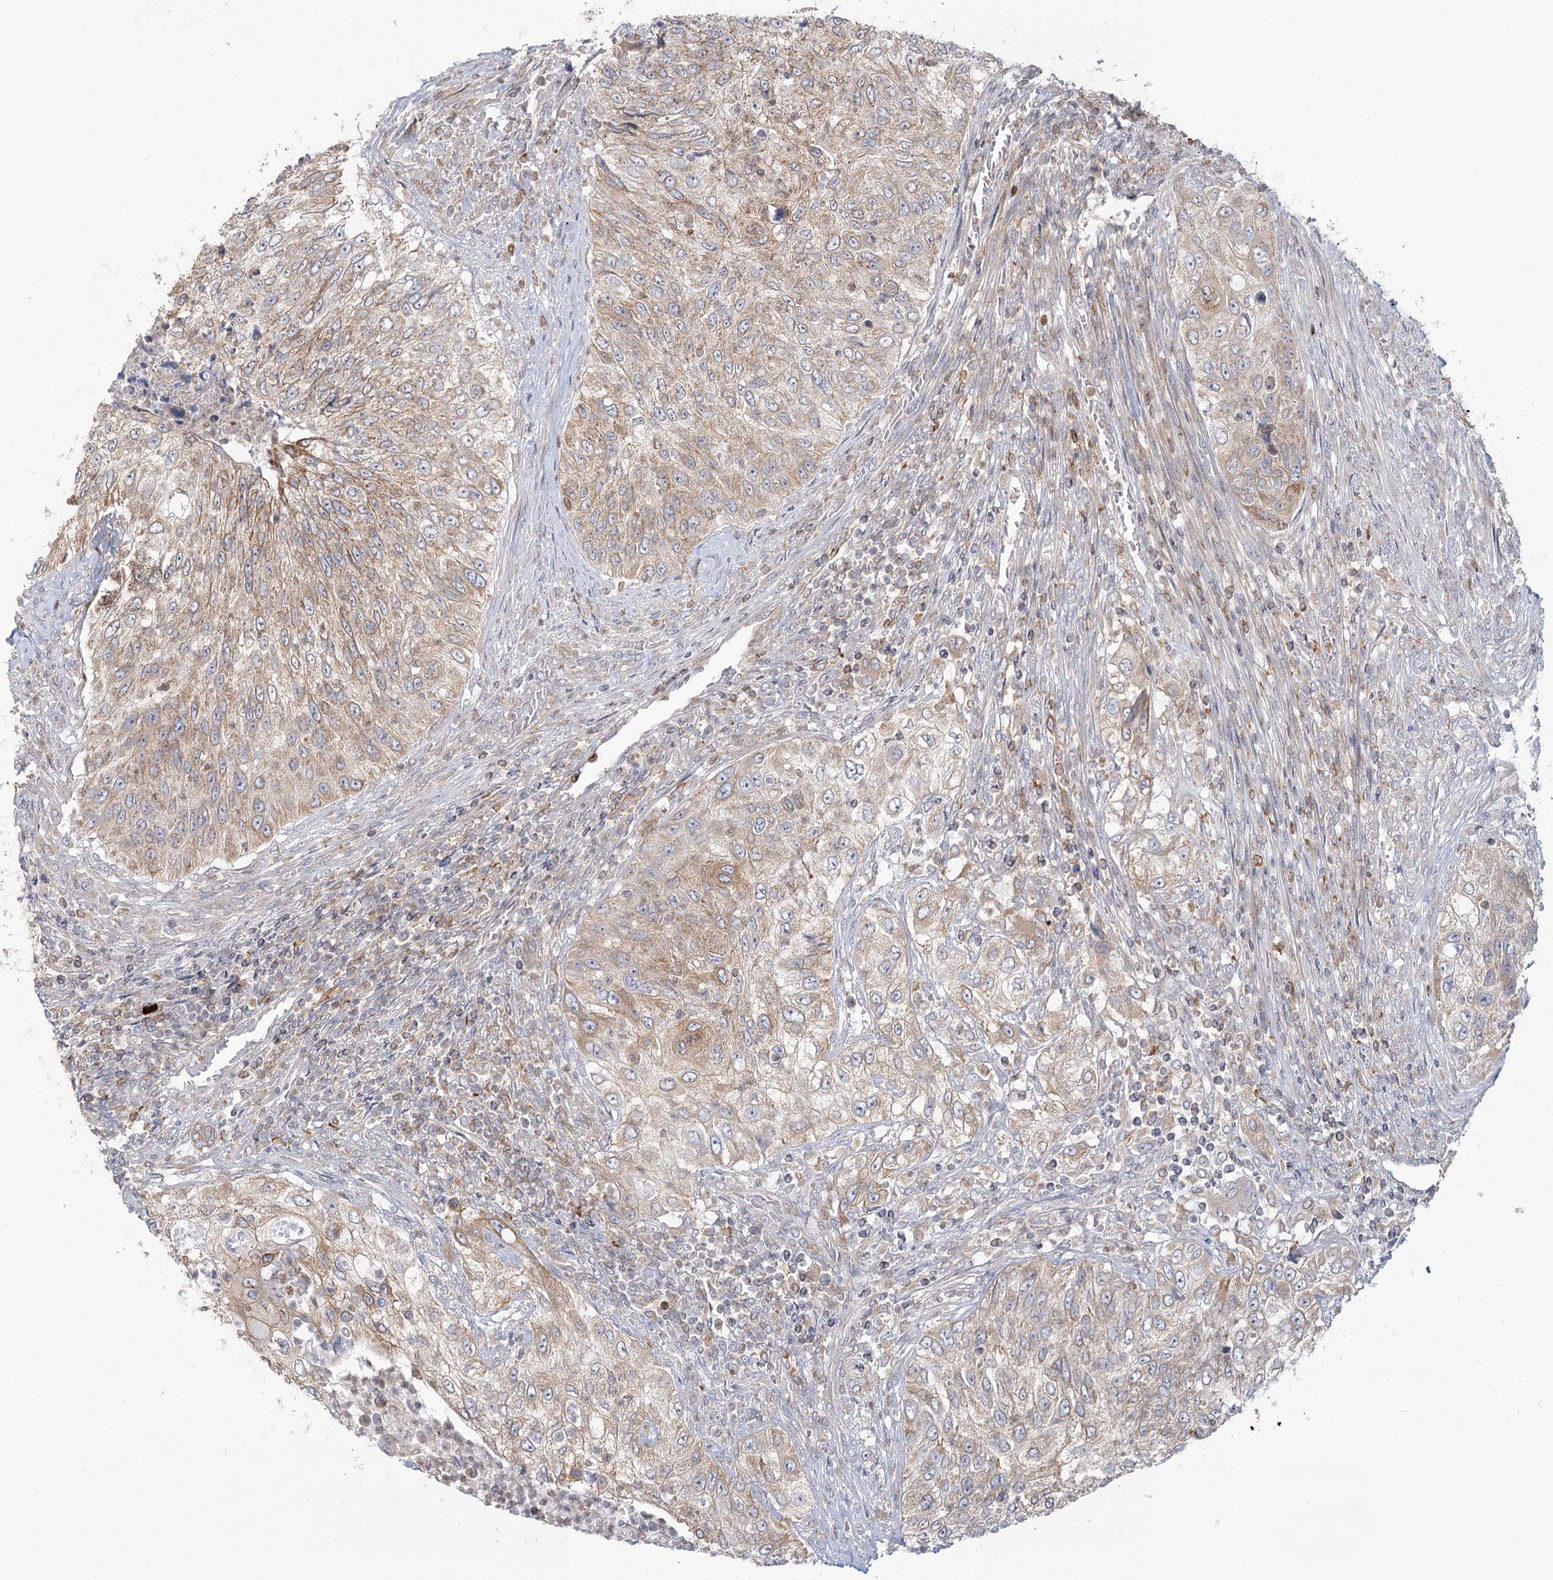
{"staining": {"intensity": "moderate", "quantity": "25%-75%", "location": "cytoplasmic/membranous"}, "tissue": "urothelial cancer", "cell_type": "Tumor cells", "image_type": "cancer", "snomed": [{"axis": "morphology", "description": "Urothelial carcinoma, High grade"}, {"axis": "topography", "description": "Urinary bladder"}], "caption": "A brown stain highlights moderate cytoplasmic/membranous expression of a protein in human urothelial cancer tumor cells.", "gene": "MTMR3", "patient": {"sex": "female", "age": 60}}